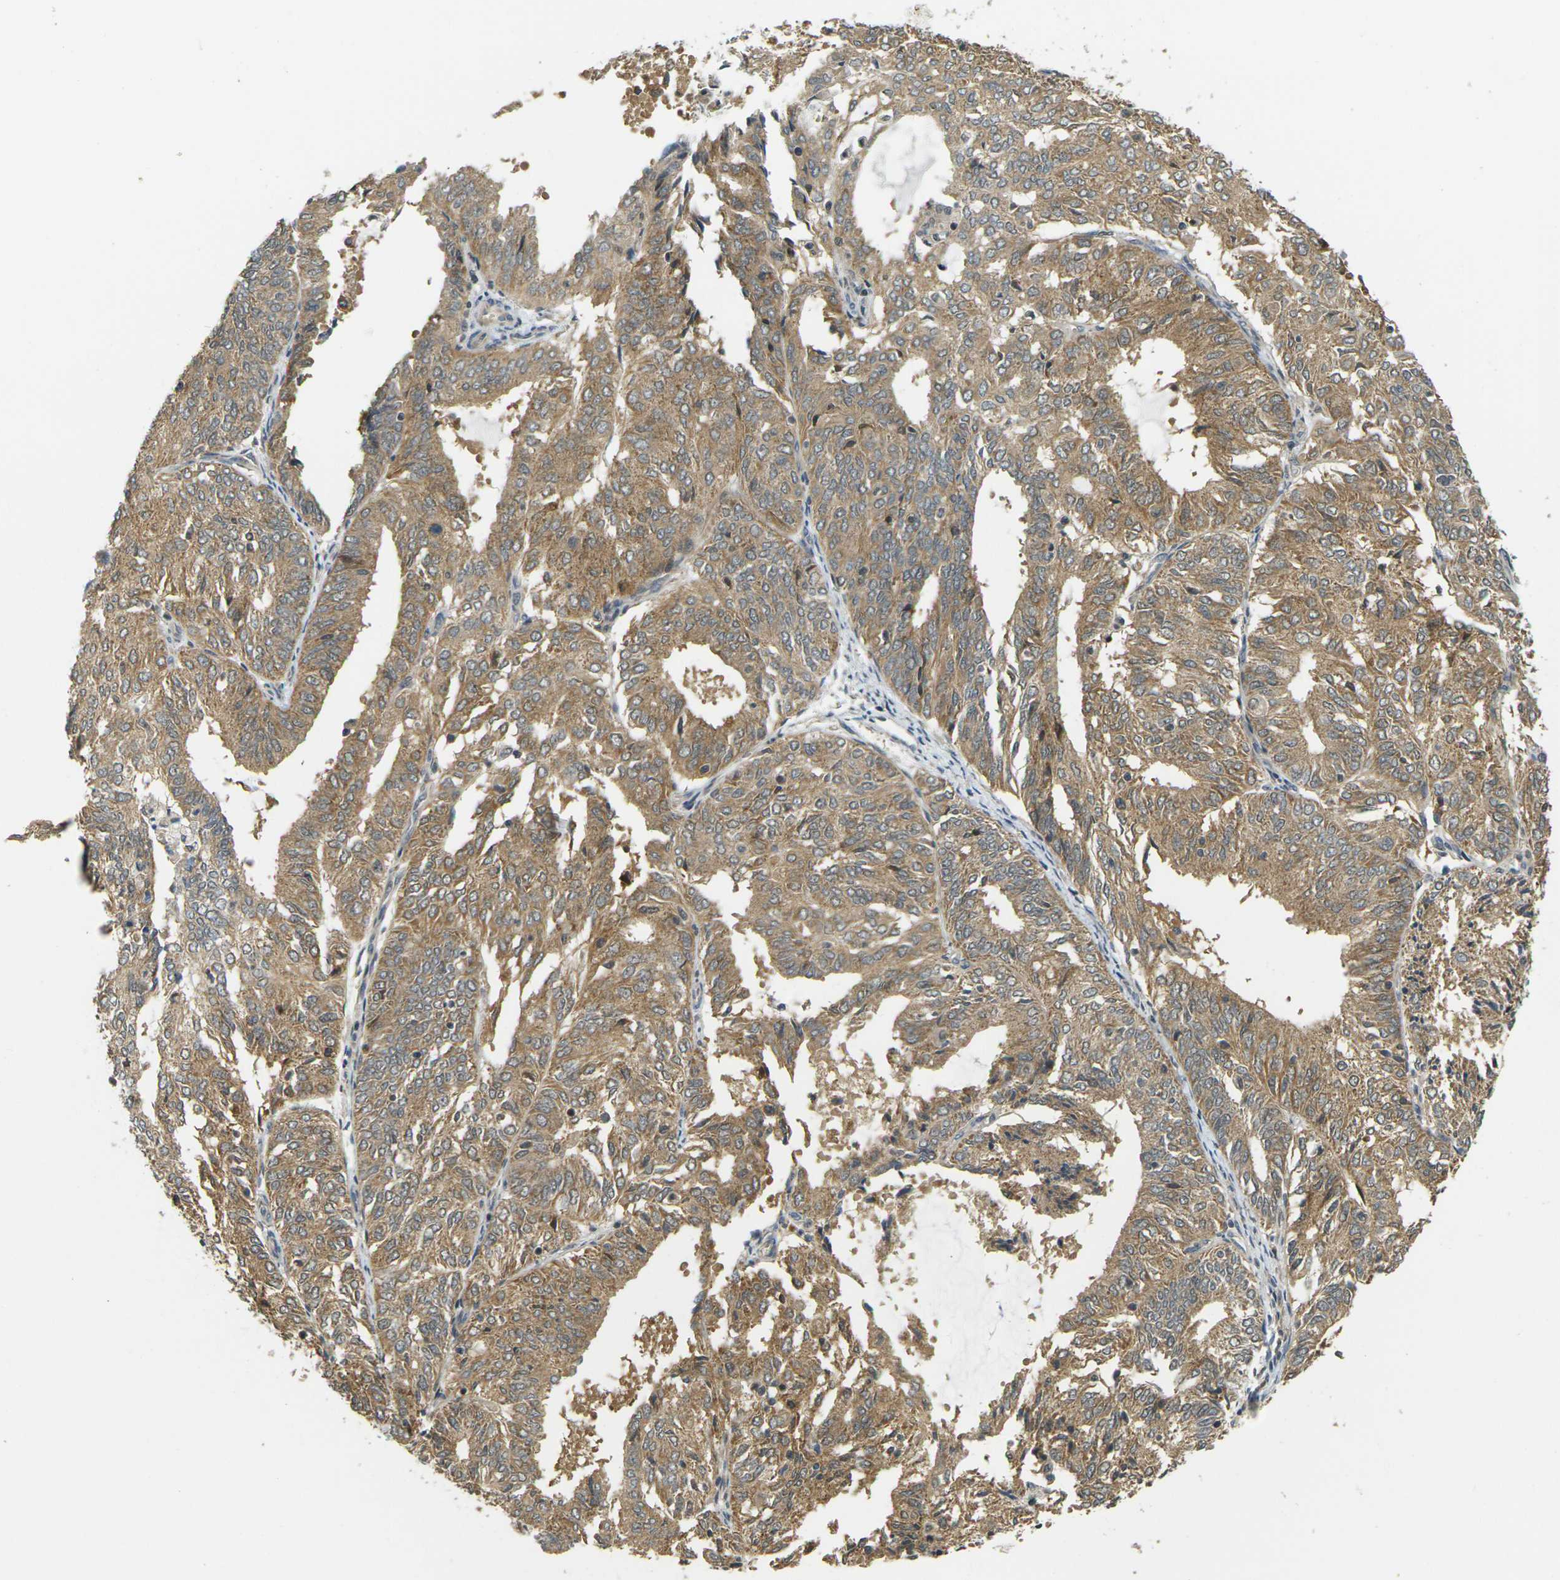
{"staining": {"intensity": "moderate", "quantity": ">75%", "location": "cytoplasmic/membranous"}, "tissue": "endometrial cancer", "cell_type": "Tumor cells", "image_type": "cancer", "snomed": [{"axis": "morphology", "description": "Adenocarcinoma, NOS"}, {"axis": "topography", "description": "Uterus"}], "caption": "Immunohistochemical staining of human endometrial cancer exhibits medium levels of moderate cytoplasmic/membranous protein expression in approximately >75% of tumor cells.", "gene": "KLHL8", "patient": {"sex": "female", "age": 60}}